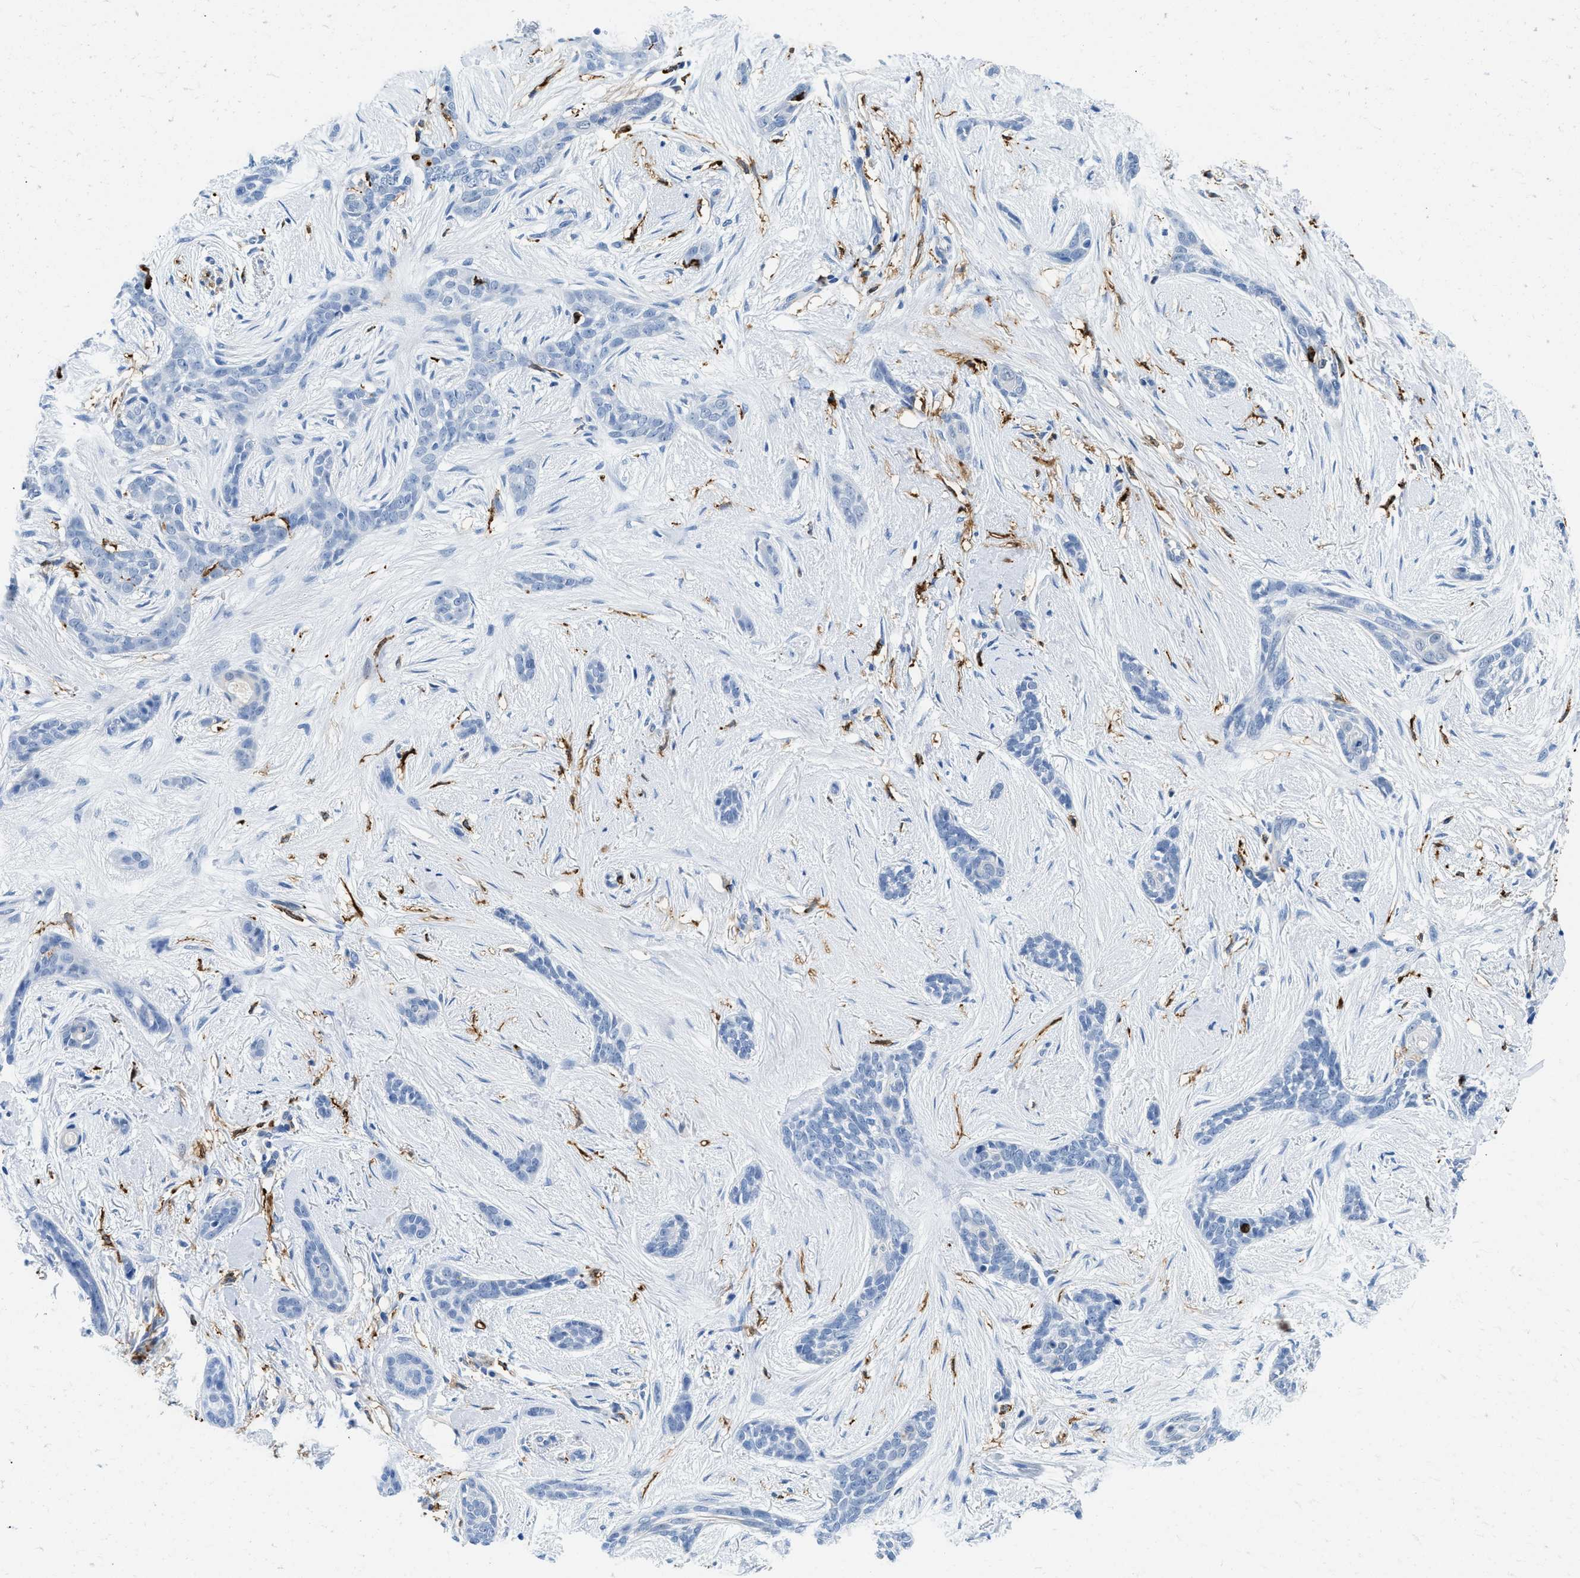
{"staining": {"intensity": "negative", "quantity": "none", "location": "none"}, "tissue": "skin cancer", "cell_type": "Tumor cells", "image_type": "cancer", "snomed": [{"axis": "morphology", "description": "Basal cell carcinoma"}, {"axis": "morphology", "description": "Adnexal tumor, benign"}, {"axis": "topography", "description": "Skin"}], "caption": "IHC of human benign adnexal tumor (skin) exhibits no expression in tumor cells.", "gene": "CD226", "patient": {"sex": "female", "age": 42}}